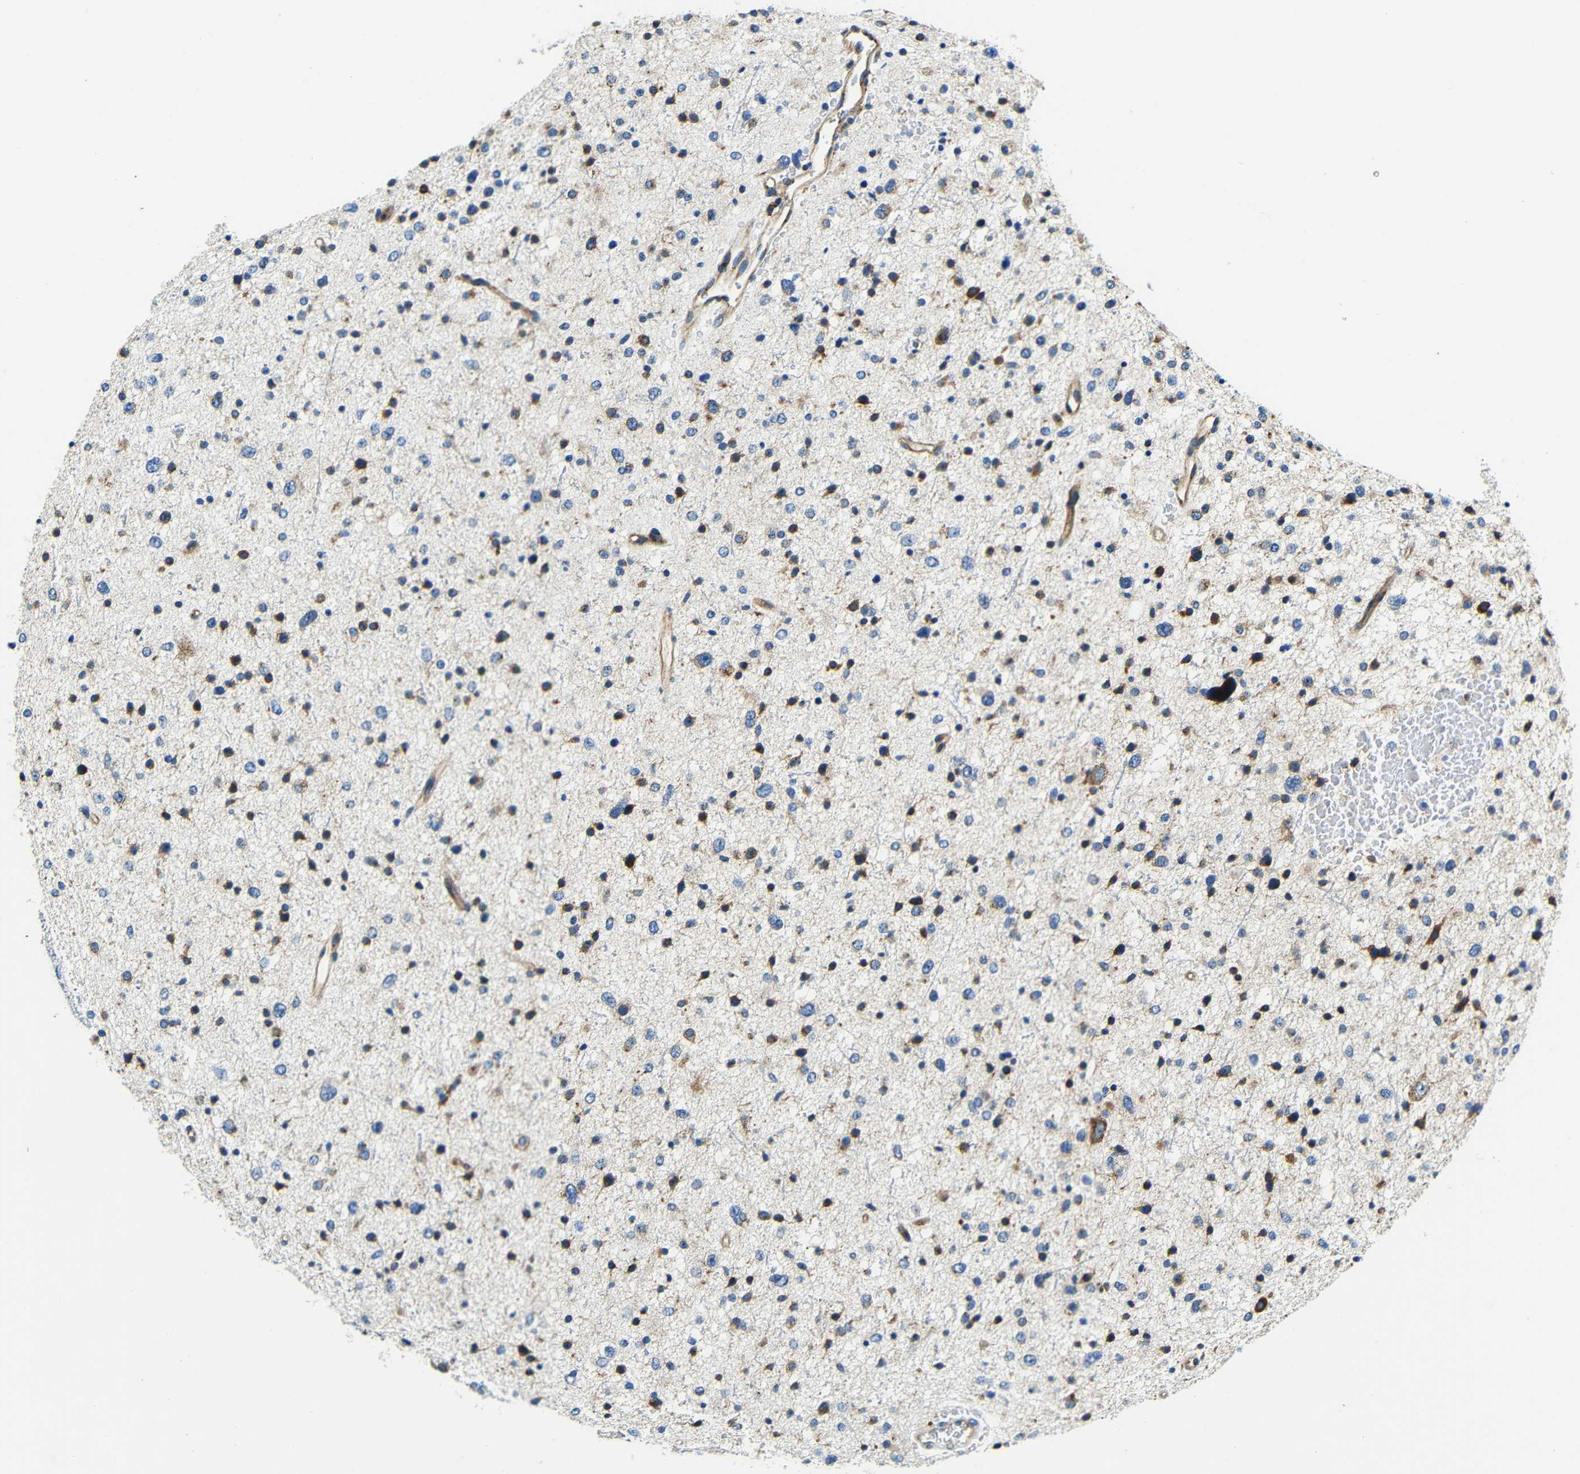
{"staining": {"intensity": "moderate", "quantity": "25%-75%", "location": "cytoplasmic/membranous"}, "tissue": "glioma", "cell_type": "Tumor cells", "image_type": "cancer", "snomed": [{"axis": "morphology", "description": "Glioma, malignant, Low grade"}, {"axis": "topography", "description": "Brain"}], "caption": "A medium amount of moderate cytoplasmic/membranous positivity is identified in about 25%-75% of tumor cells in glioma tissue. The staining was performed using DAB (3,3'-diaminobenzidine), with brown indicating positive protein expression. Nuclei are stained blue with hematoxylin.", "gene": "USO1", "patient": {"sex": "female", "age": 37}}